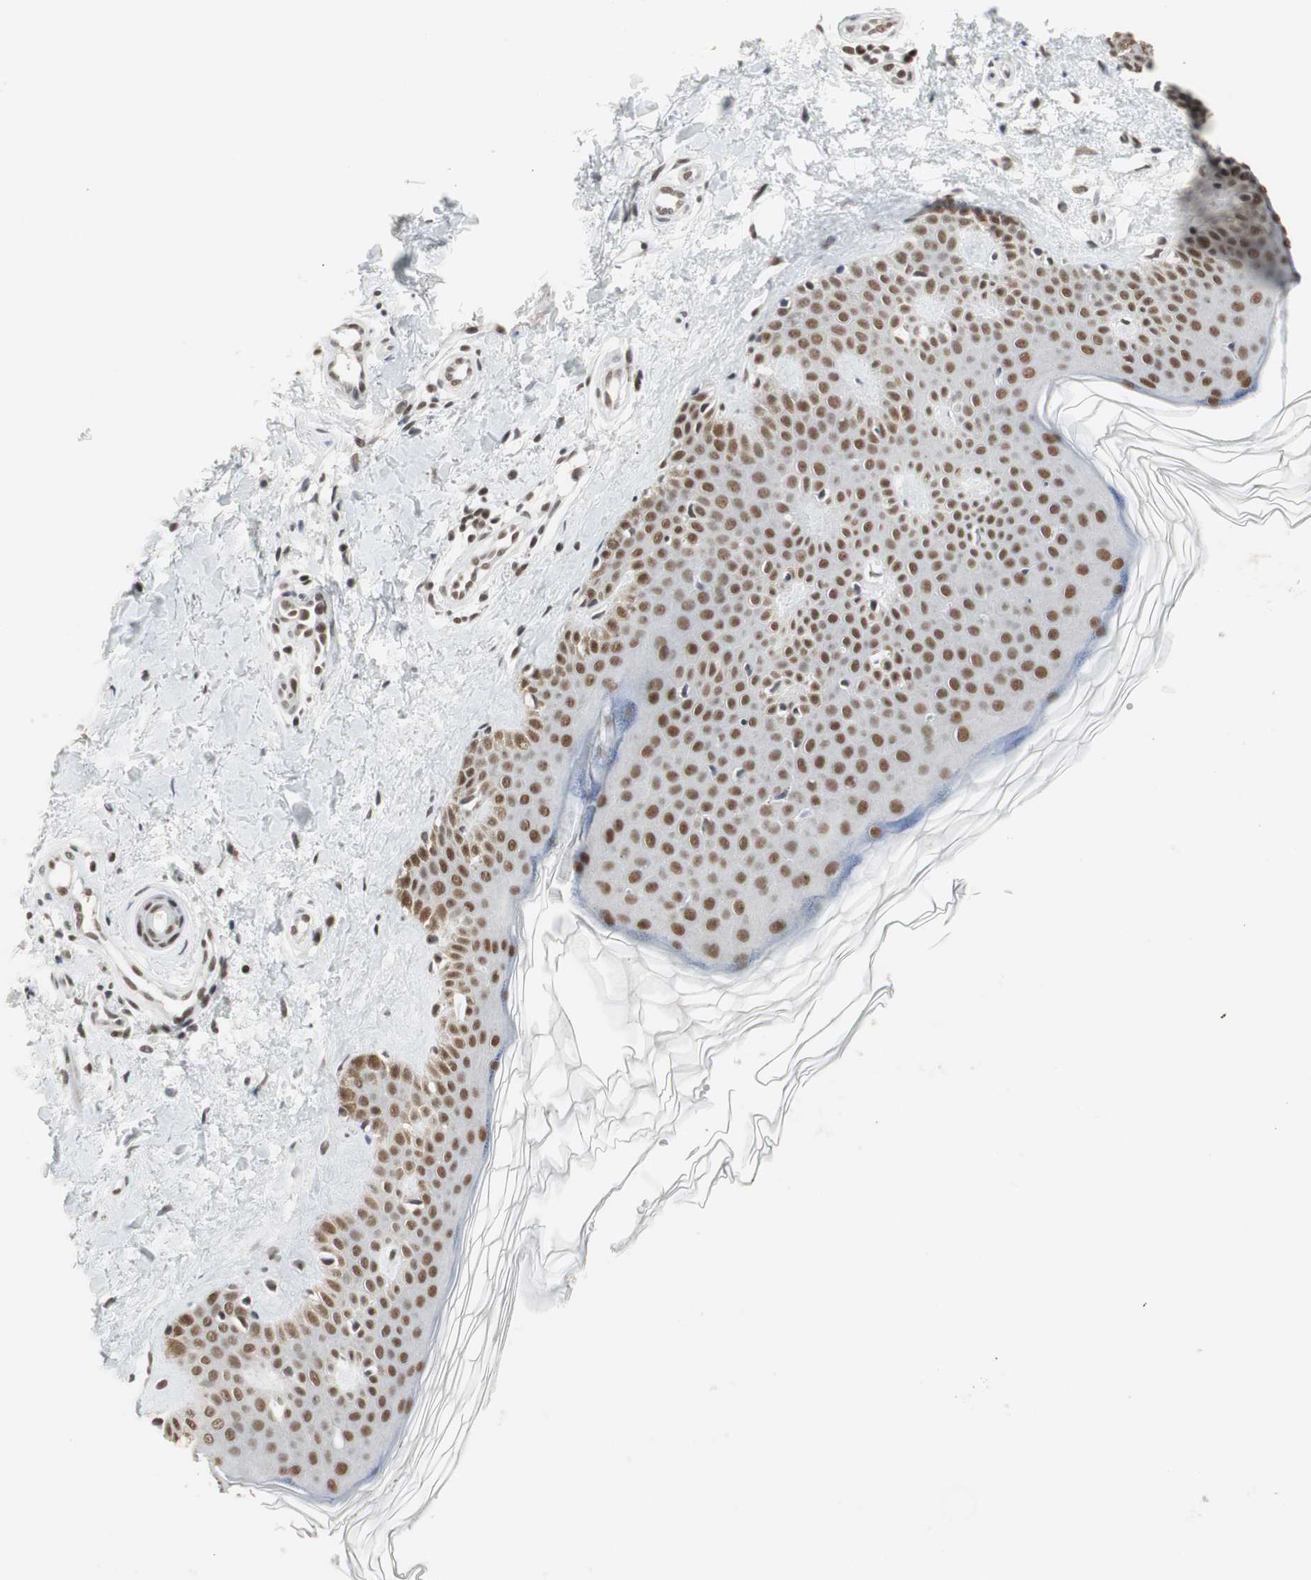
{"staining": {"intensity": "moderate", "quantity": ">75%", "location": "nuclear"}, "tissue": "skin", "cell_type": "Fibroblasts", "image_type": "normal", "snomed": [{"axis": "morphology", "description": "Normal tissue, NOS"}, {"axis": "topography", "description": "Skin"}], "caption": "About >75% of fibroblasts in unremarkable human skin show moderate nuclear protein positivity as visualized by brown immunohistochemical staining.", "gene": "RTF1", "patient": {"sex": "male", "age": 67}}